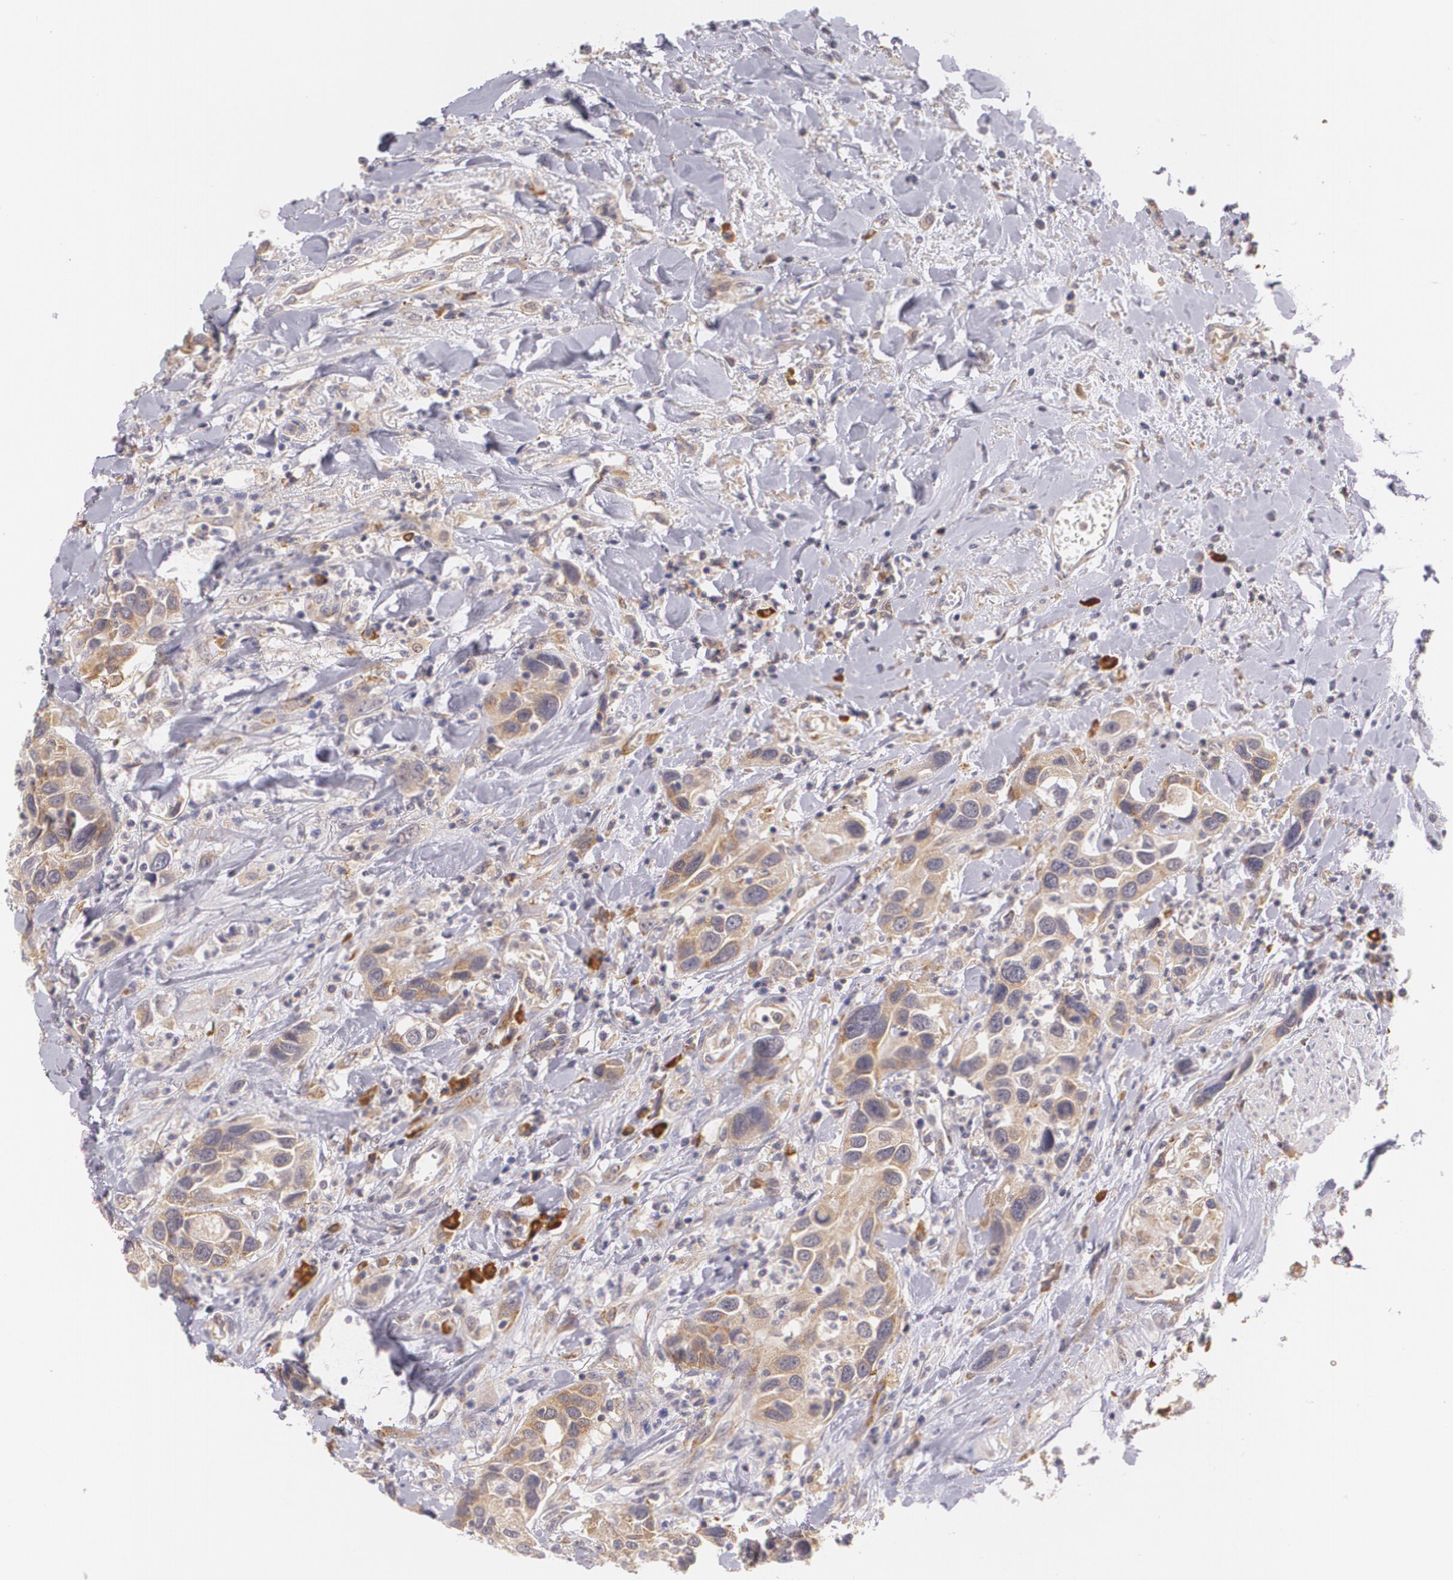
{"staining": {"intensity": "weak", "quantity": ">75%", "location": "cytoplasmic/membranous"}, "tissue": "urothelial cancer", "cell_type": "Tumor cells", "image_type": "cancer", "snomed": [{"axis": "morphology", "description": "Urothelial carcinoma, High grade"}, {"axis": "topography", "description": "Urinary bladder"}], "caption": "Immunohistochemical staining of urothelial cancer displays low levels of weak cytoplasmic/membranous positivity in about >75% of tumor cells. (DAB (3,3'-diaminobenzidine) IHC with brightfield microscopy, high magnification).", "gene": "CCL17", "patient": {"sex": "male", "age": 66}}